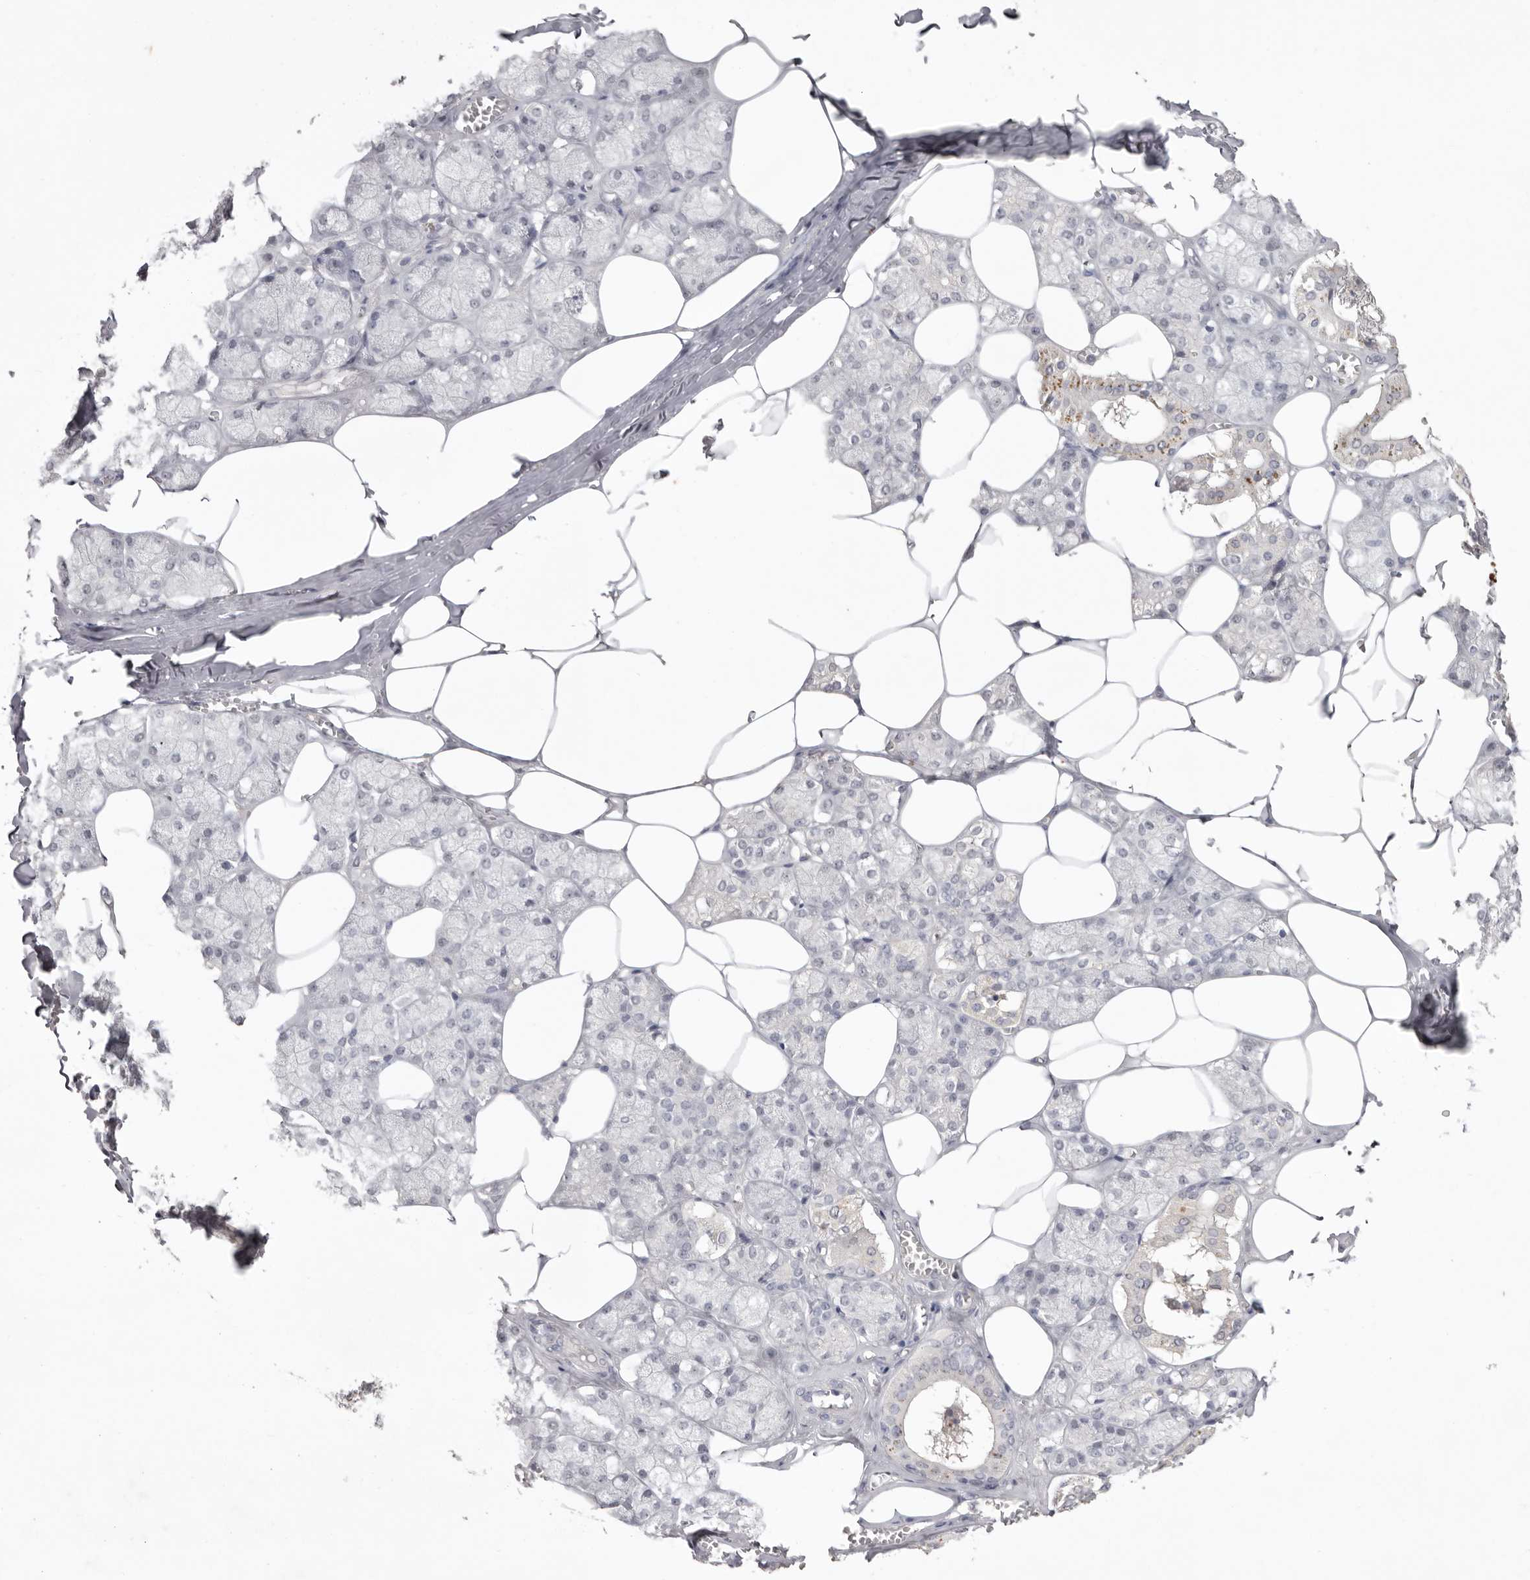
{"staining": {"intensity": "weak", "quantity": "25%-75%", "location": "nuclear"}, "tissue": "salivary gland", "cell_type": "Glandular cells", "image_type": "normal", "snomed": [{"axis": "morphology", "description": "Normal tissue, NOS"}, {"axis": "topography", "description": "Salivary gland"}], "caption": "A low amount of weak nuclear positivity is appreciated in approximately 25%-75% of glandular cells in unremarkable salivary gland.", "gene": "TADA1", "patient": {"sex": "male", "age": 62}}